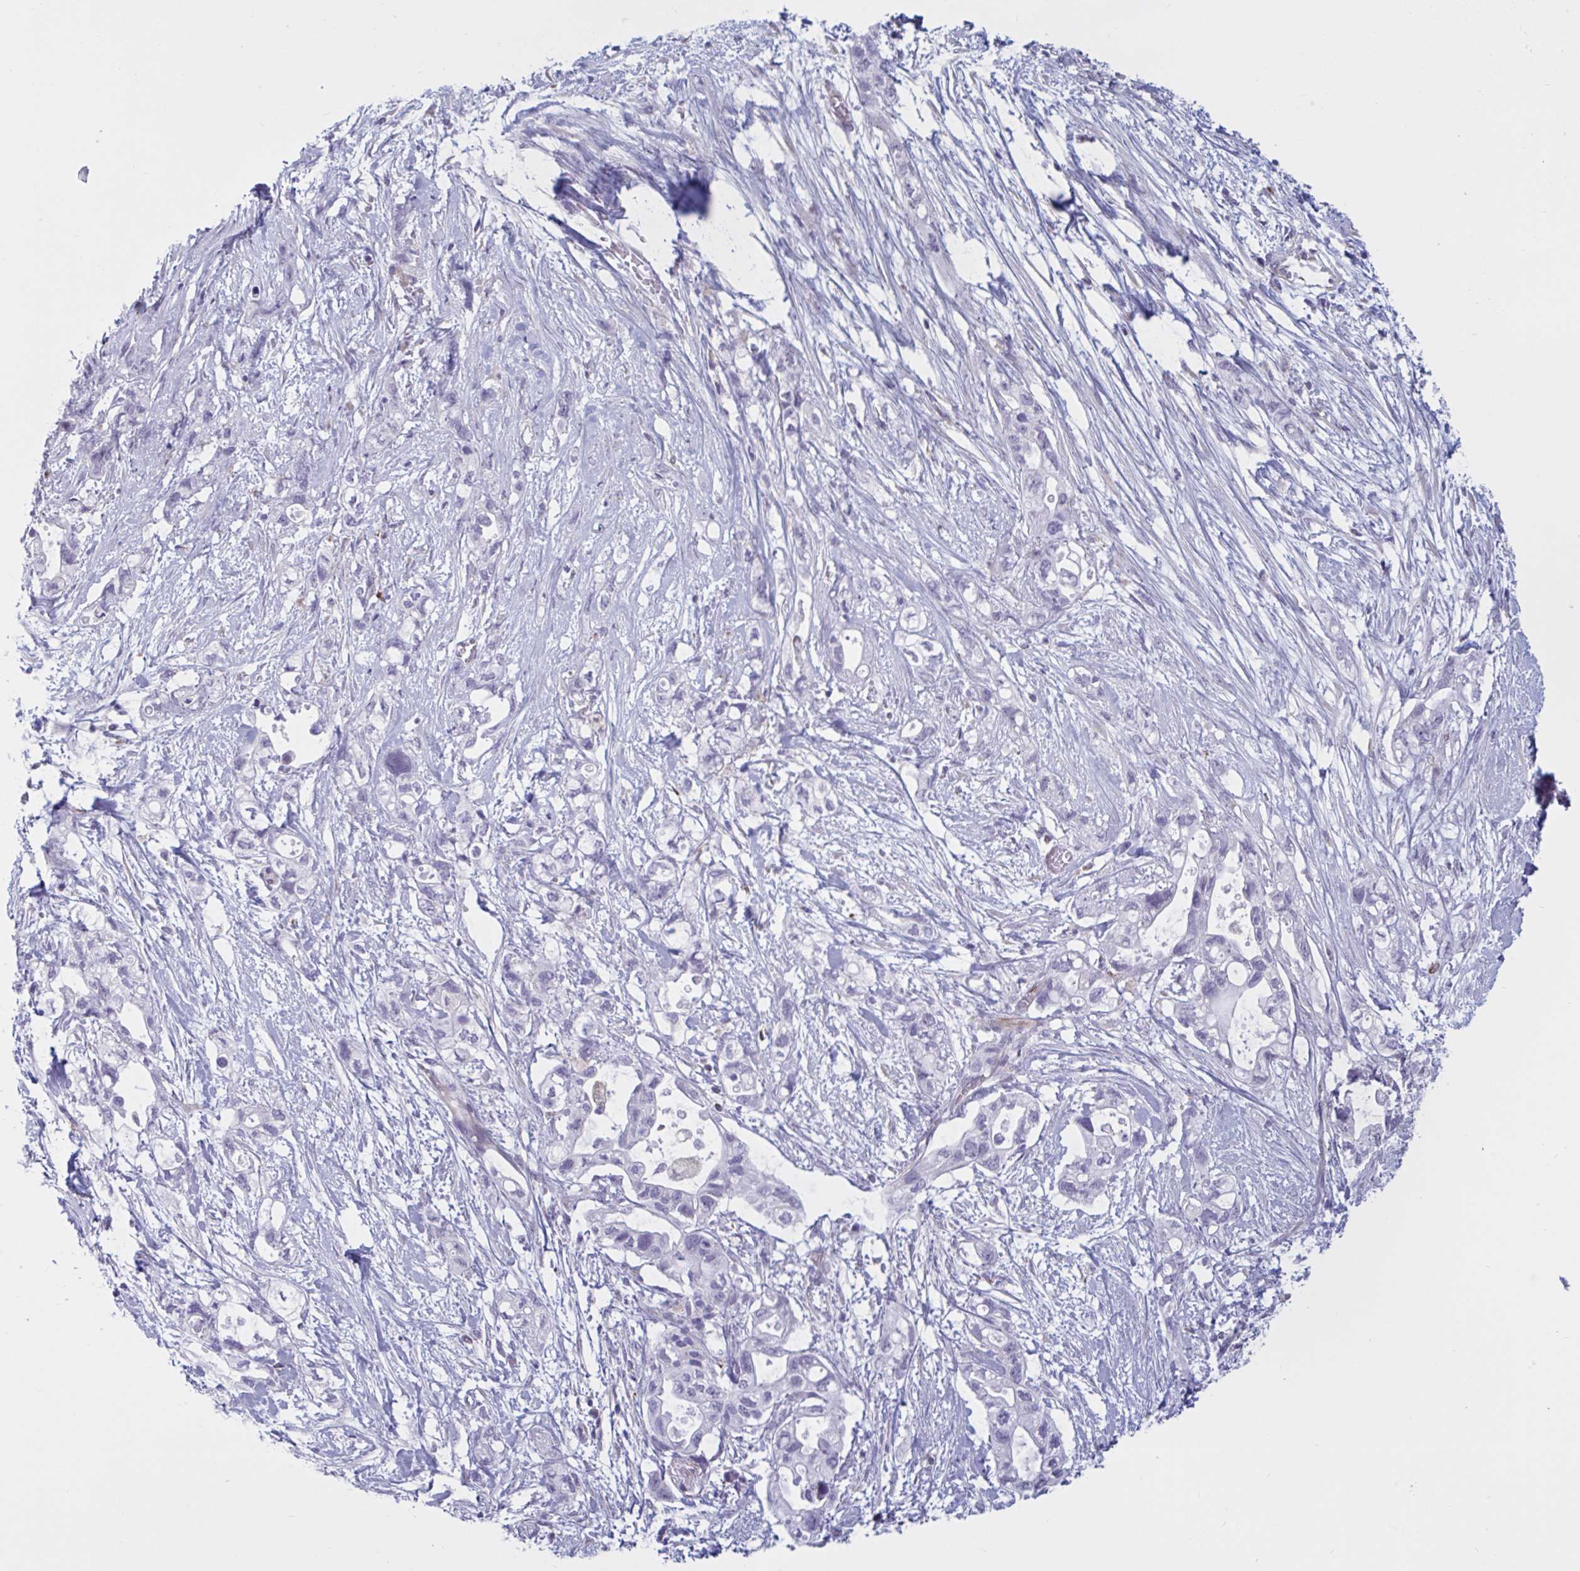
{"staining": {"intensity": "negative", "quantity": "none", "location": "none"}, "tissue": "pancreatic cancer", "cell_type": "Tumor cells", "image_type": "cancer", "snomed": [{"axis": "morphology", "description": "Adenocarcinoma, NOS"}, {"axis": "topography", "description": "Pancreas"}], "caption": "High power microscopy image of an immunohistochemistry micrograph of pancreatic cancer (adenocarcinoma), revealing no significant expression in tumor cells.", "gene": "OR1L3", "patient": {"sex": "female", "age": 72}}